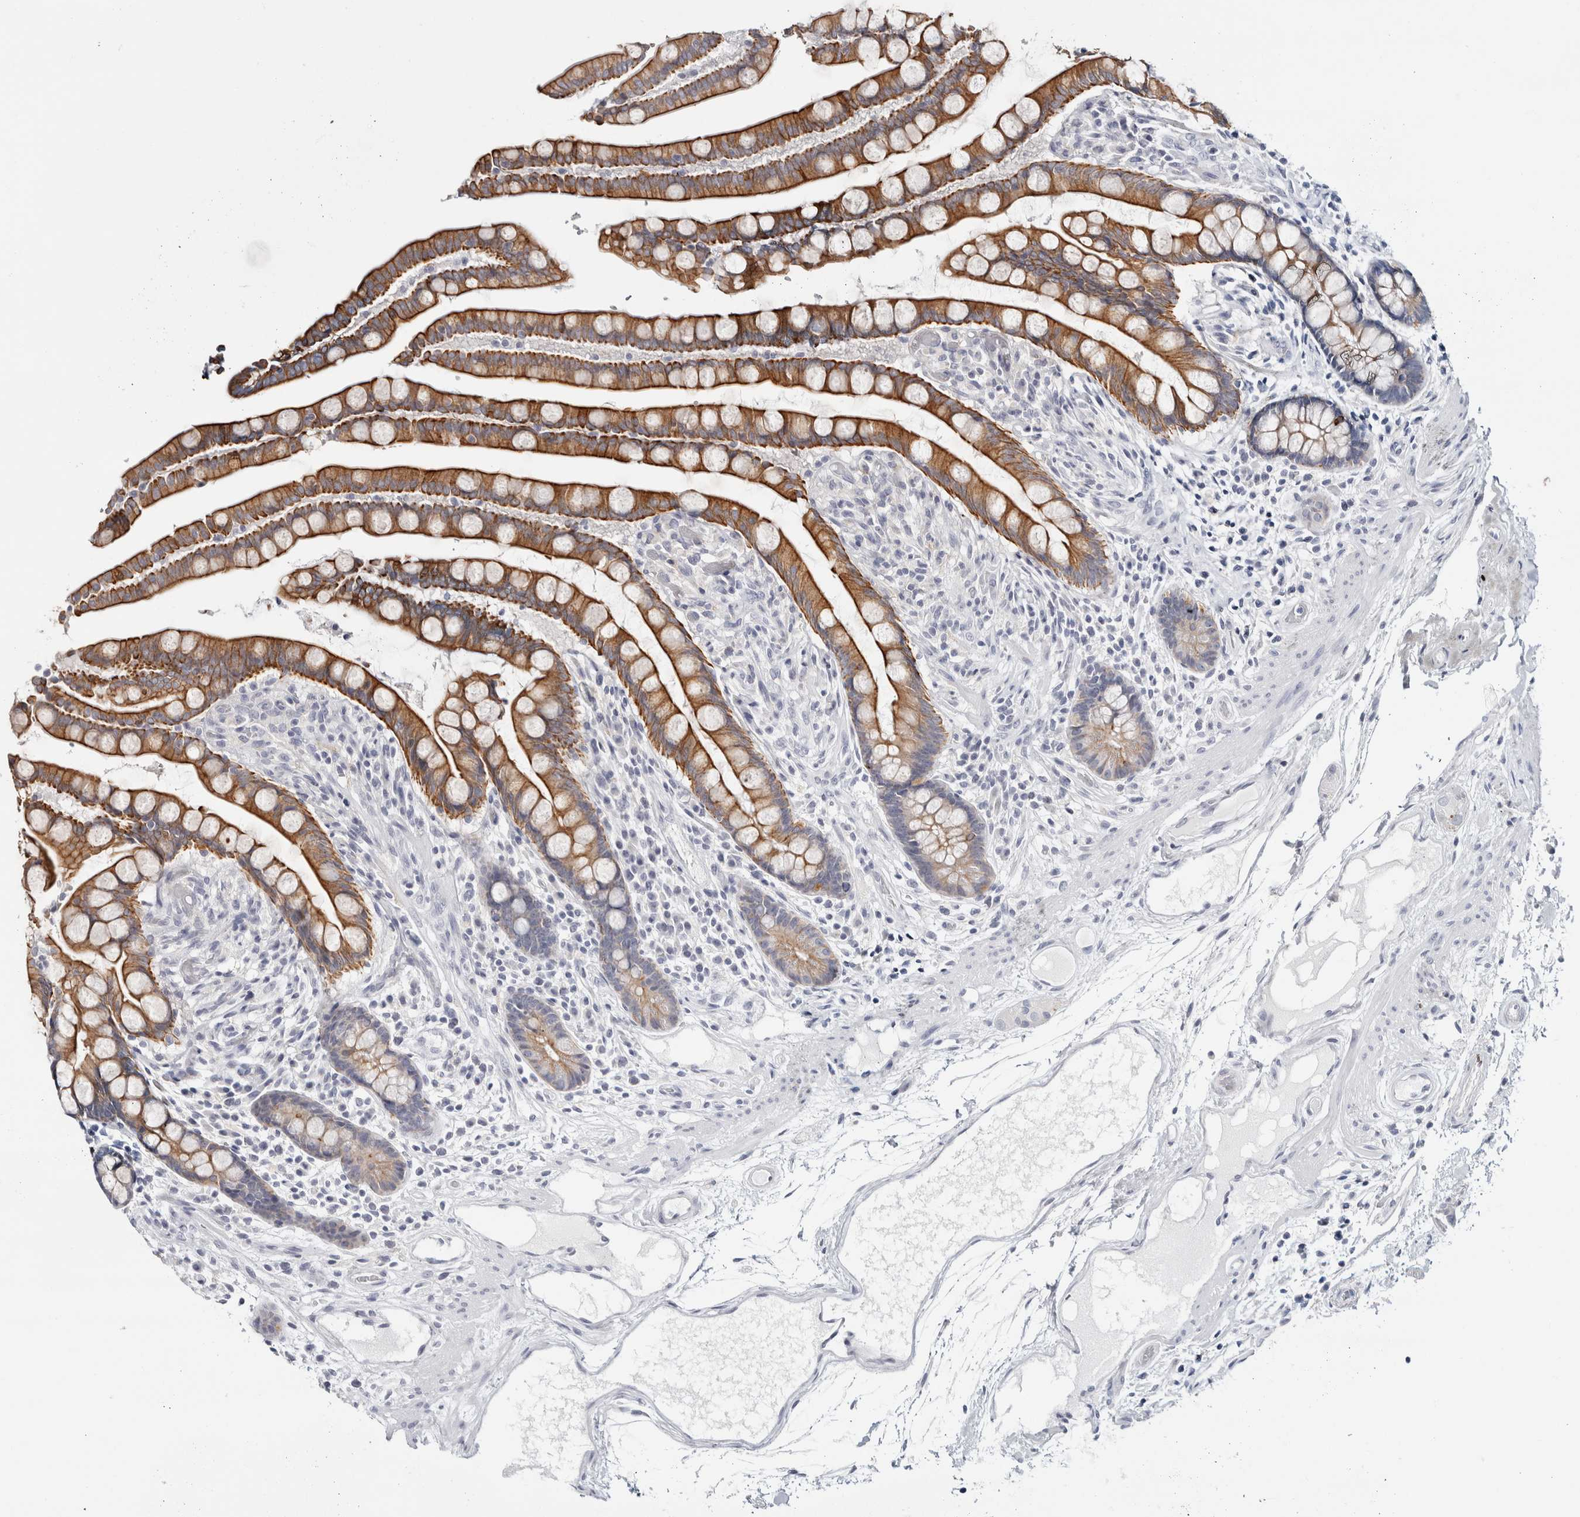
{"staining": {"intensity": "negative", "quantity": "none", "location": "none"}, "tissue": "colon", "cell_type": "Endothelial cells", "image_type": "normal", "snomed": [{"axis": "morphology", "description": "Normal tissue, NOS"}, {"axis": "topography", "description": "Colon"}], "caption": "The histopathology image demonstrates no significant expression in endothelial cells of colon. (DAB (3,3'-diaminobenzidine) IHC with hematoxylin counter stain).", "gene": "RPH3AL", "patient": {"sex": "male", "age": 73}}